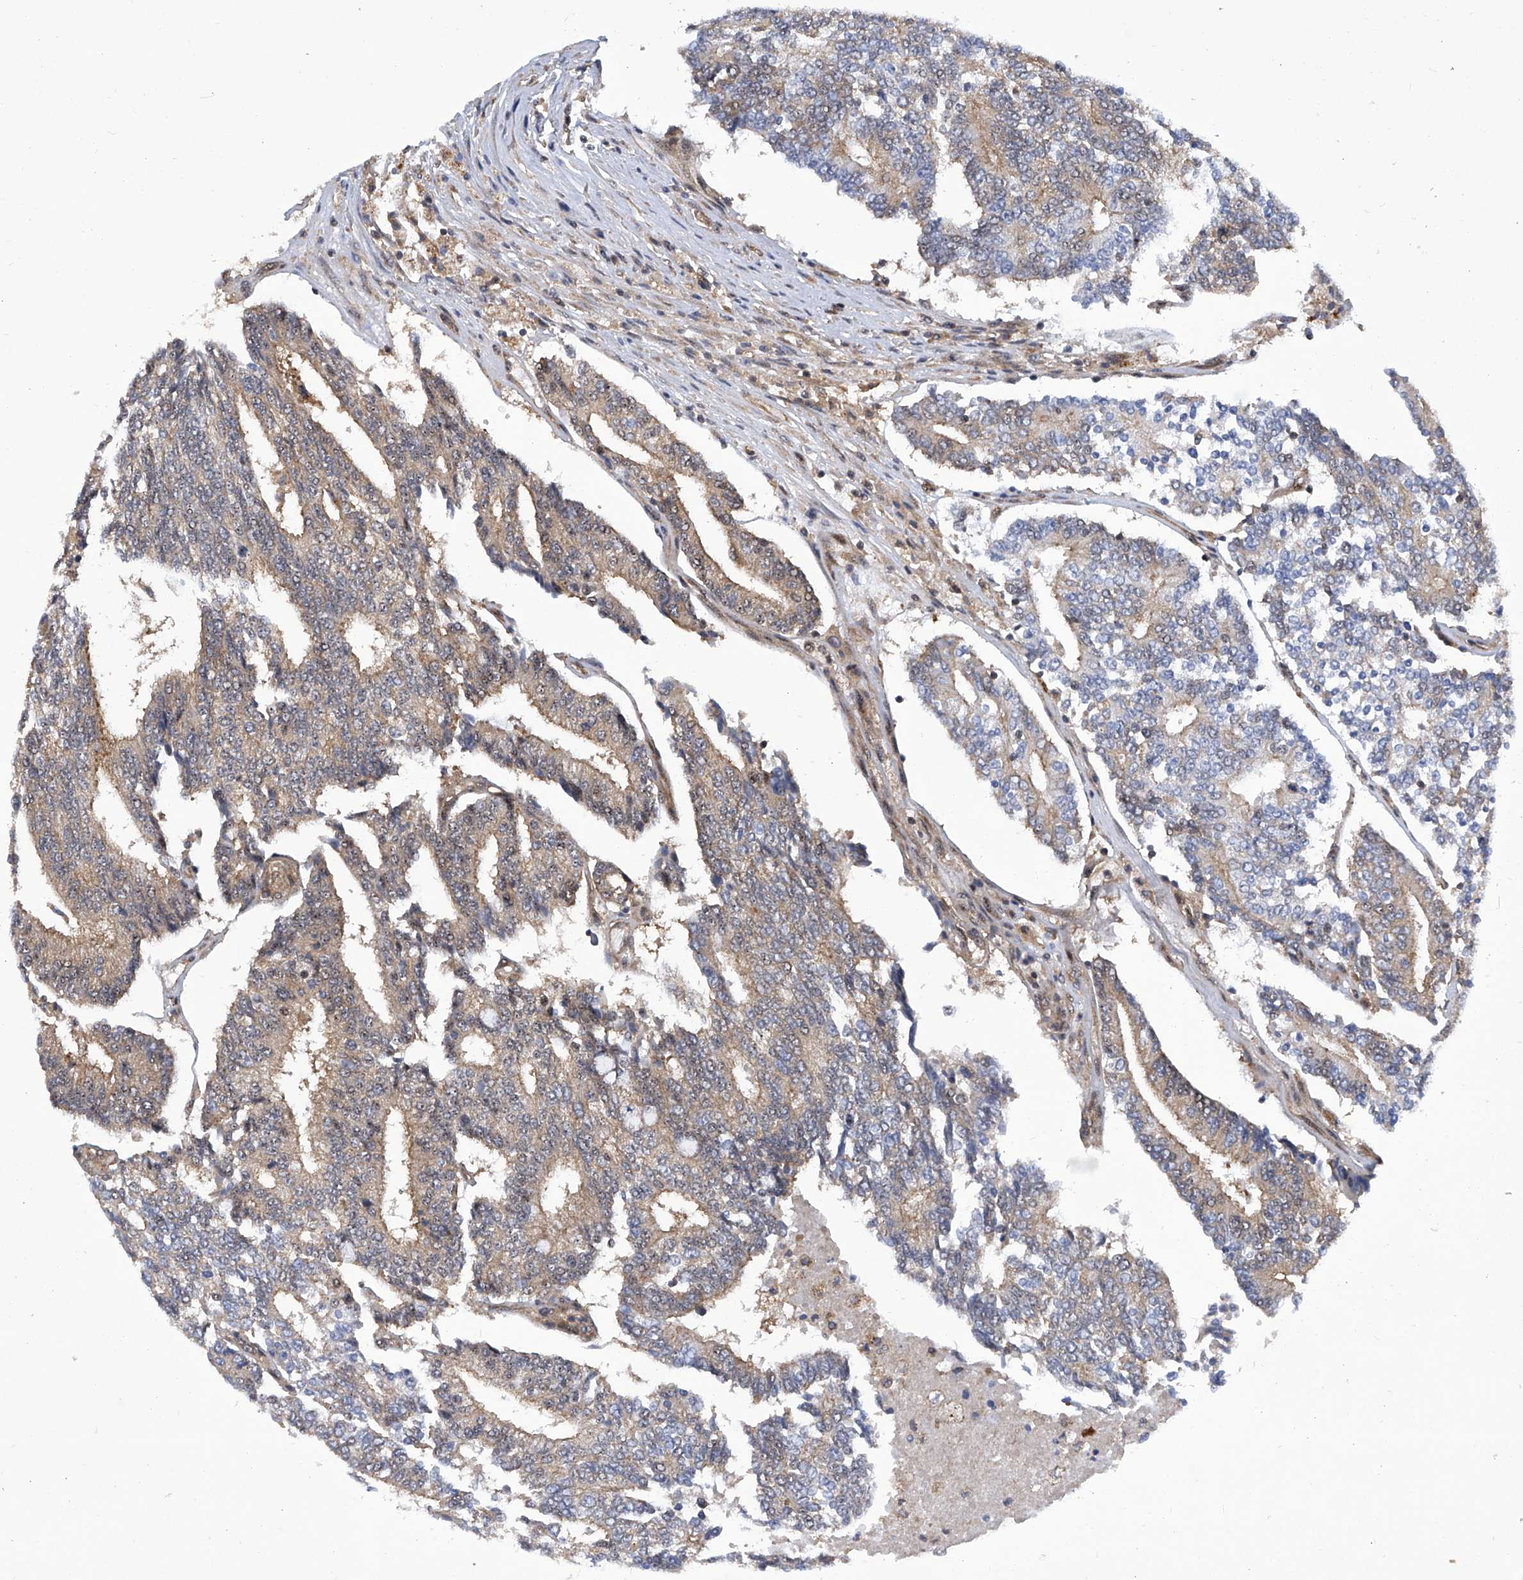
{"staining": {"intensity": "weak", "quantity": "25%-75%", "location": "cytoplasmic/membranous"}, "tissue": "prostate cancer", "cell_type": "Tumor cells", "image_type": "cancer", "snomed": [{"axis": "morphology", "description": "Normal tissue, NOS"}, {"axis": "morphology", "description": "Adenocarcinoma, High grade"}, {"axis": "topography", "description": "Prostate"}, {"axis": "topography", "description": "Seminal veicle"}], "caption": "The micrograph displays a brown stain indicating the presence of a protein in the cytoplasmic/membranous of tumor cells in adenocarcinoma (high-grade) (prostate).", "gene": "CISH", "patient": {"sex": "male", "age": 55}}